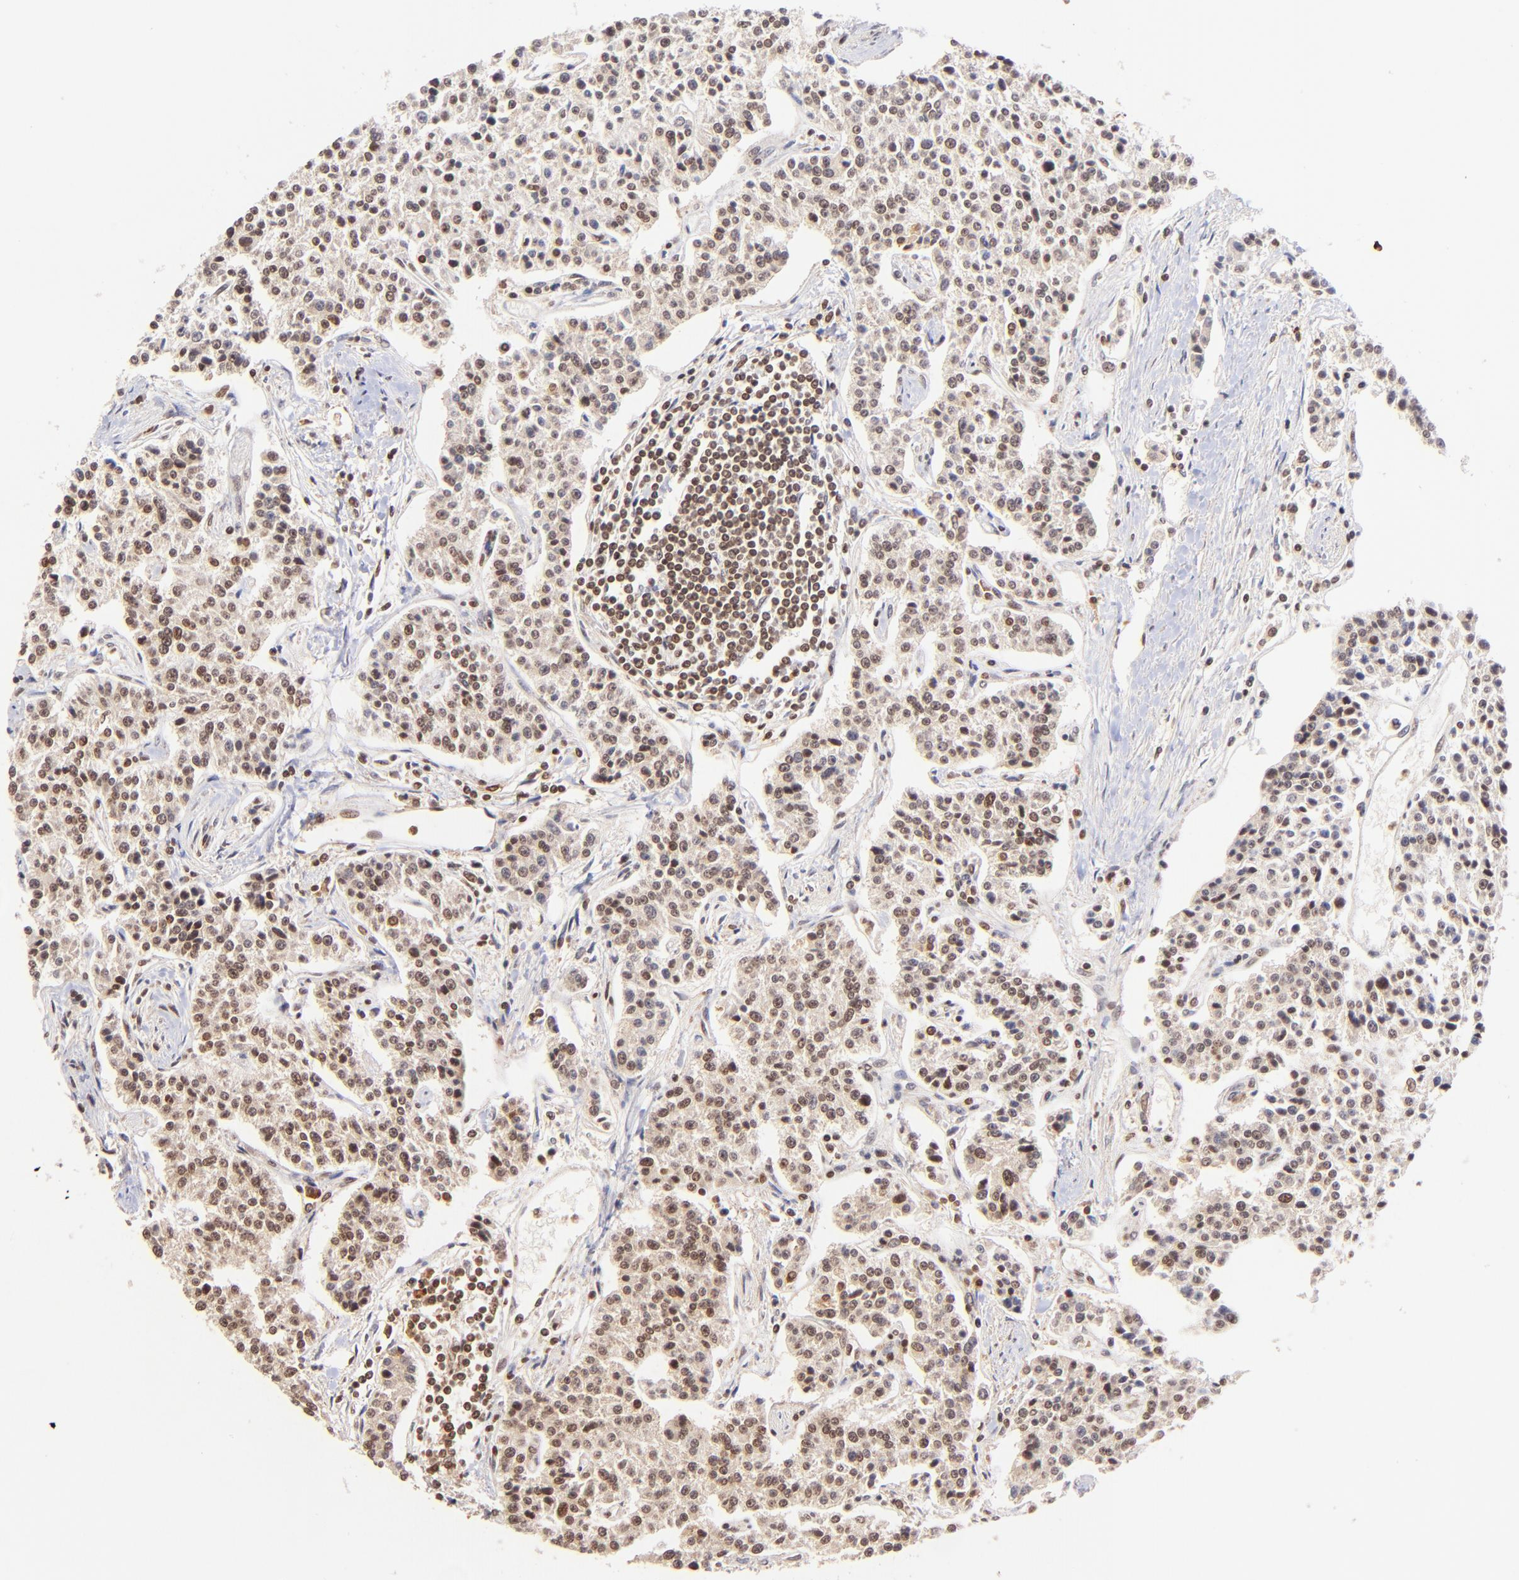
{"staining": {"intensity": "moderate", "quantity": ">75%", "location": "cytoplasmic/membranous,nuclear"}, "tissue": "carcinoid", "cell_type": "Tumor cells", "image_type": "cancer", "snomed": [{"axis": "morphology", "description": "Carcinoid, malignant, NOS"}, {"axis": "topography", "description": "Stomach"}], "caption": "Immunohistochemistry (IHC) photomicrograph of human carcinoid stained for a protein (brown), which displays medium levels of moderate cytoplasmic/membranous and nuclear staining in approximately >75% of tumor cells.", "gene": "WDR25", "patient": {"sex": "female", "age": 76}}